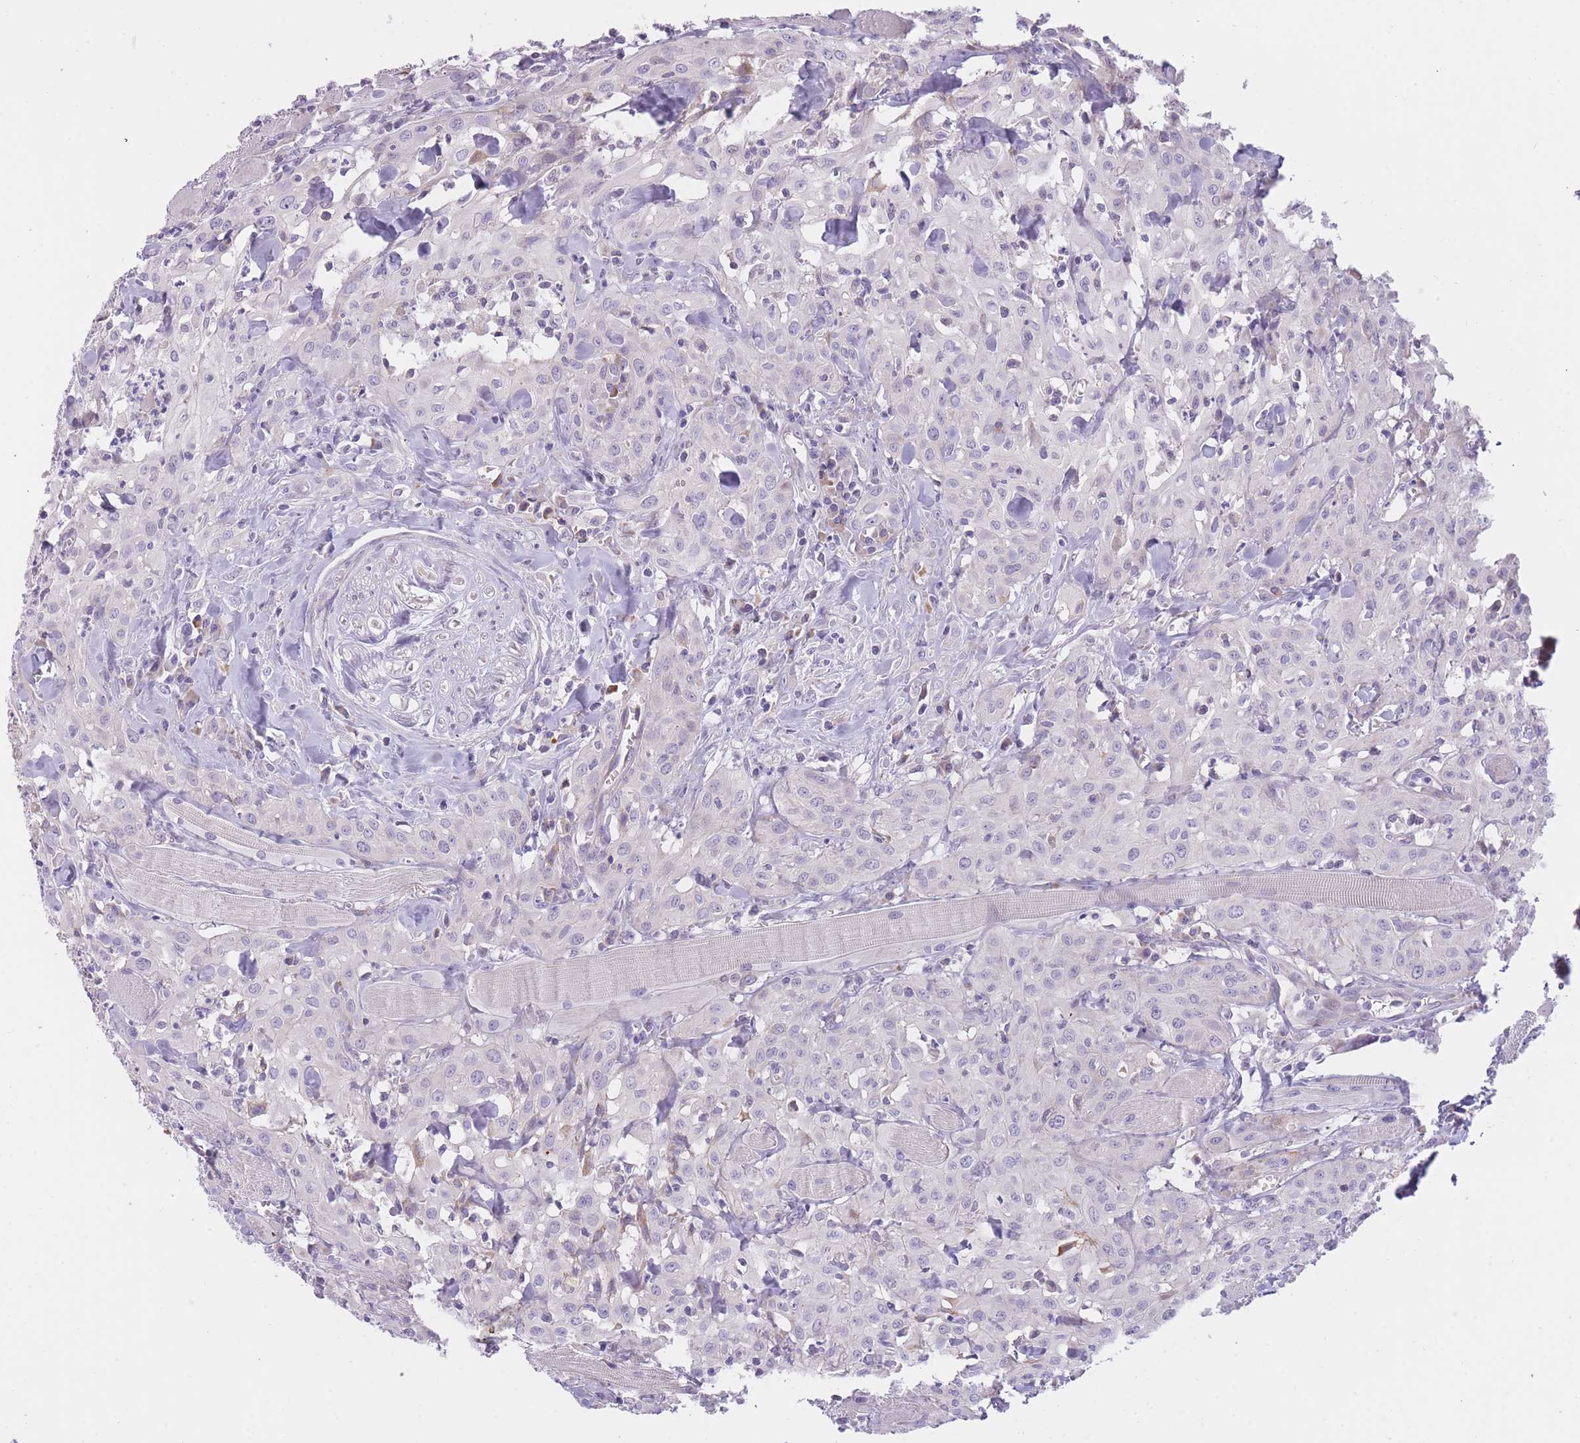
{"staining": {"intensity": "negative", "quantity": "none", "location": "none"}, "tissue": "head and neck cancer", "cell_type": "Tumor cells", "image_type": "cancer", "snomed": [{"axis": "morphology", "description": "Squamous cell carcinoma, NOS"}, {"axis": "topography", "description": "Oral tissue"}, {"axis": "topography", "description": "Head-Neck"}], "caption": "This micrograph is of squamous cell carcinoma (head and neck) stained with immunohistochemistry to label a protein in brown with the nuclei are counter-stained blue. There is no staining in tumor cells.", "gene": "IMPG1", "patient": {"sex": "female", "age": 70}}